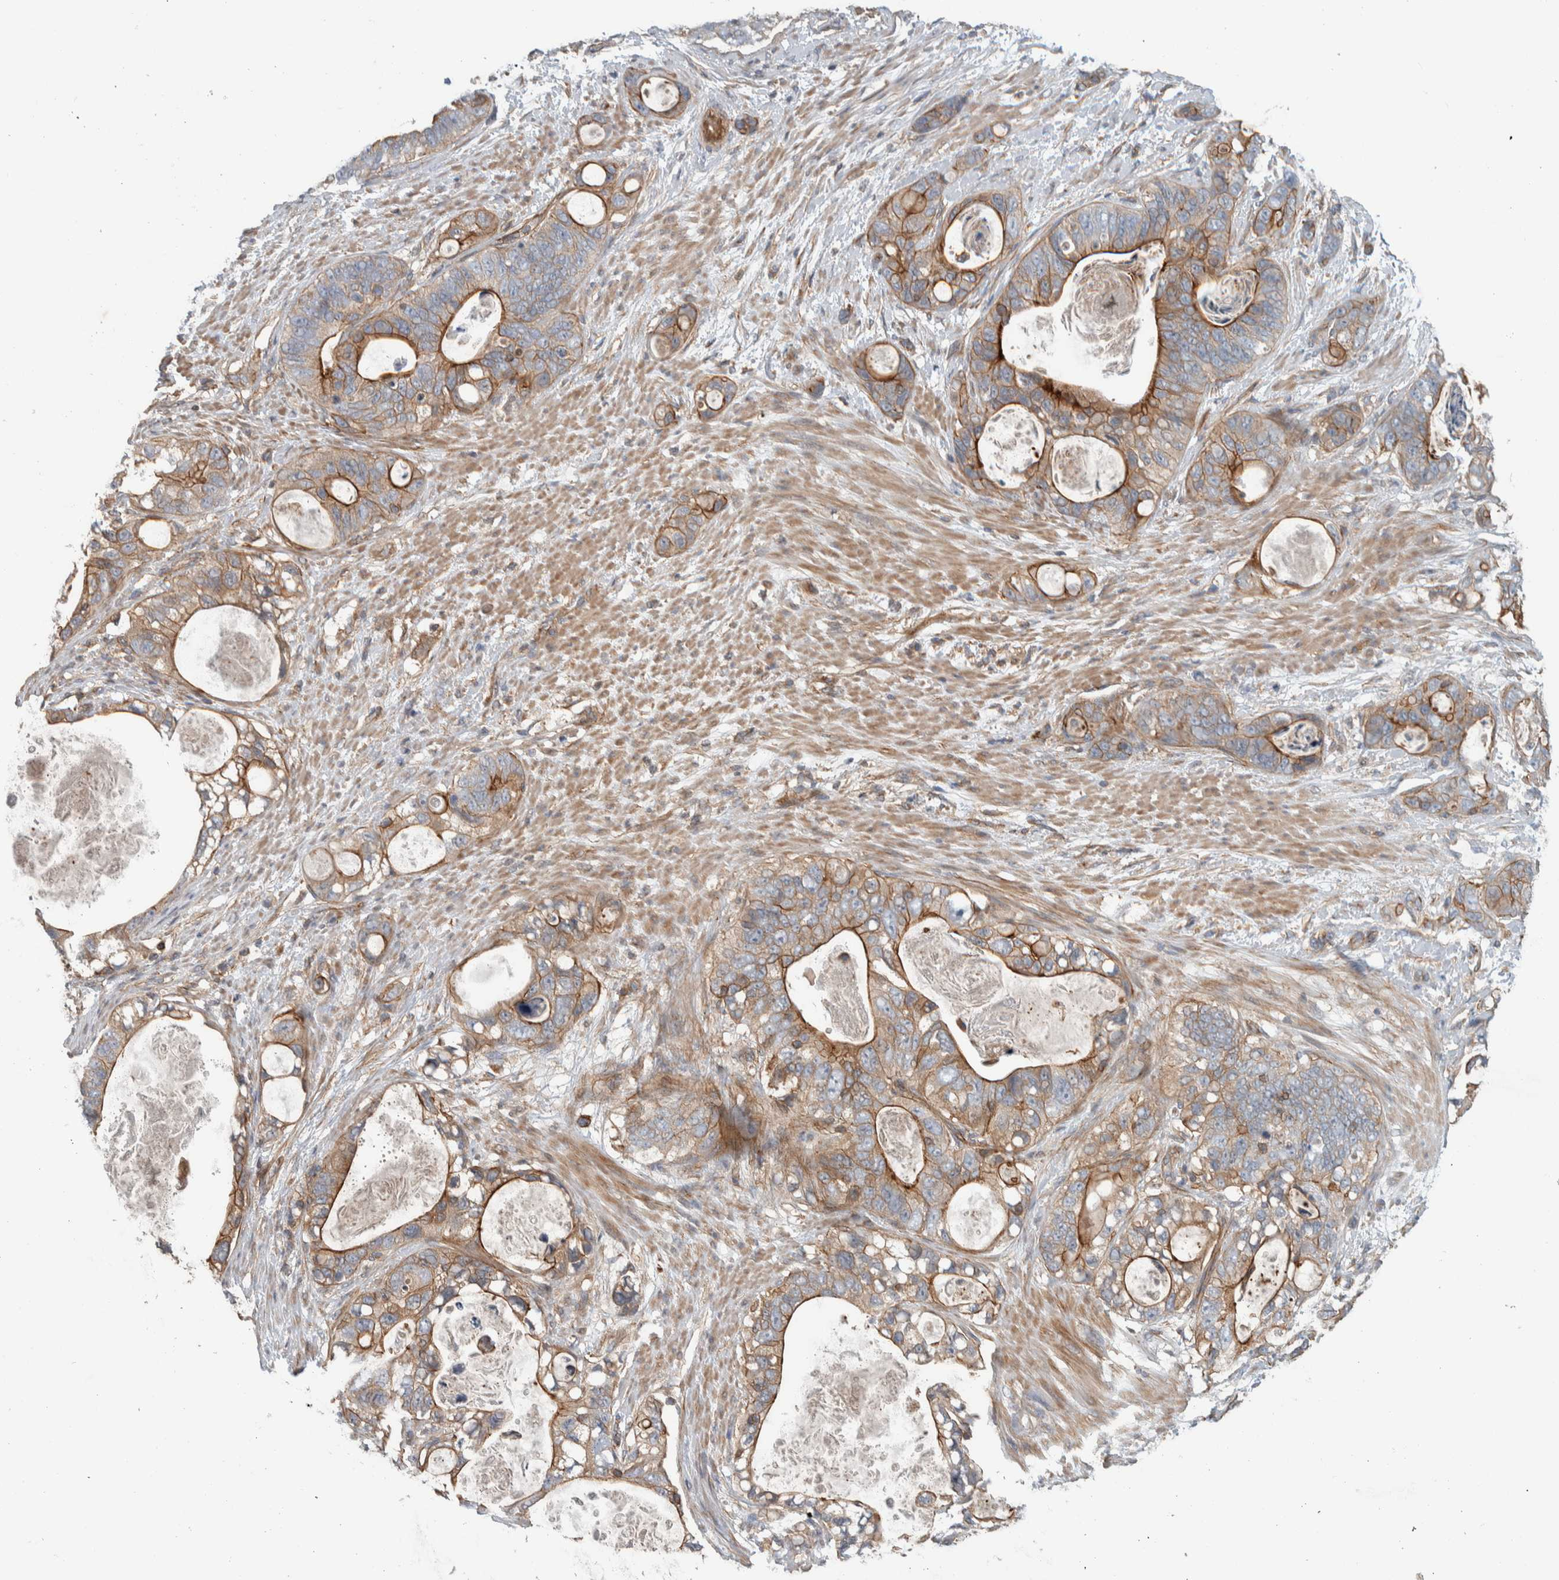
{"staining": {"intensity": "moderate", "quantity": "25%-75%", "location": "cytoplasmic/membranous"}, "tissue": "stomach cancer", "cell_type": "Tumor cells", "image_type": "cancer", "snomed": [{"axis": "morphology", "description": "Normal tissue, NOS"}, {"axis": "morphology", "description": "Adenocarcinoma, NOS"}, {"axis": "topography", "description": "Stomach"}], "caption": "The immunohistochemical stain shows moderate cytoplasmic/membranous staining in tumor cells of stomach cancer tissue.", "gene": "MPRIP", "patient": {"sex": "female", "age": 89}}